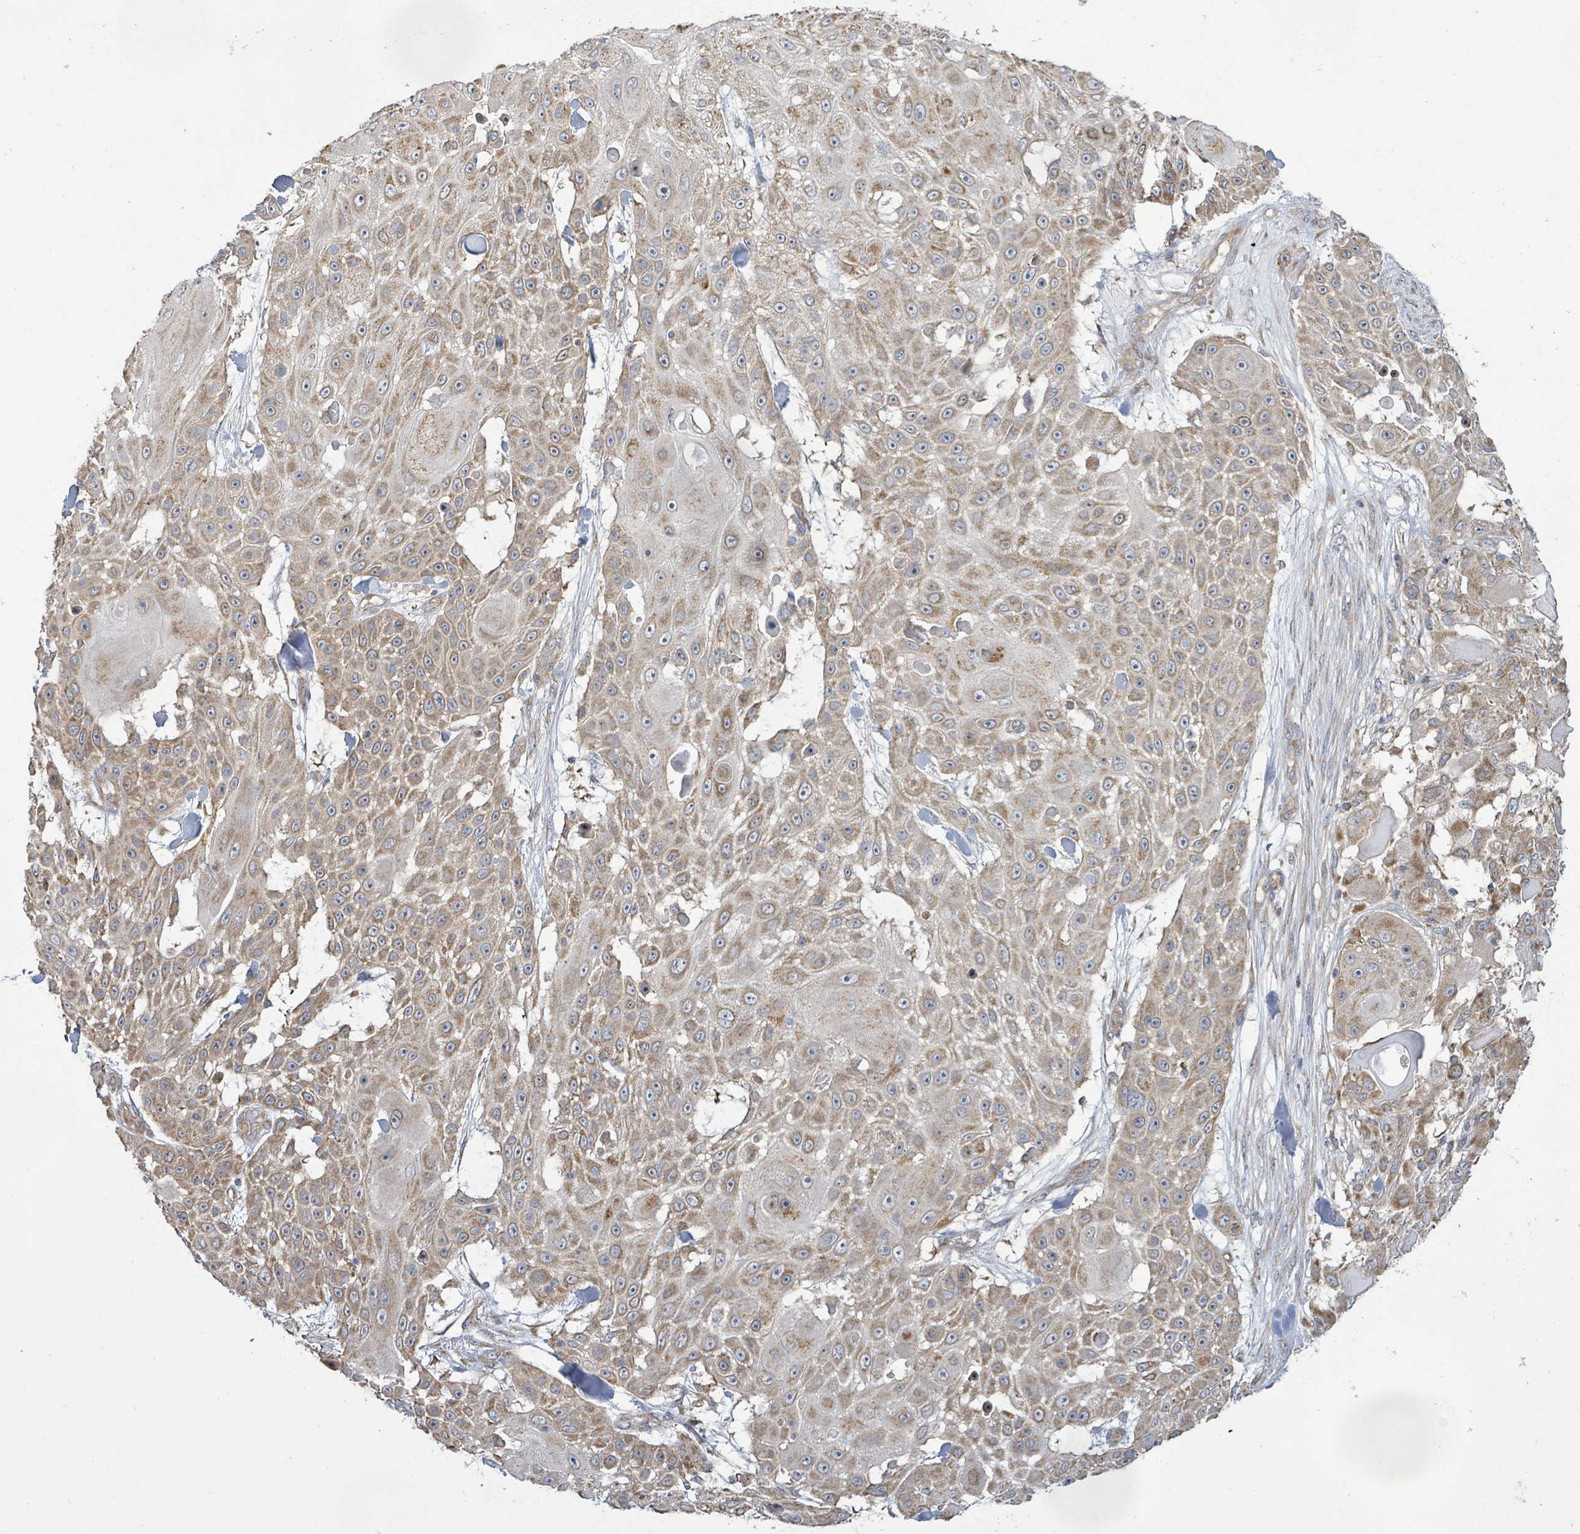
{"staining": {"intensity": "moderate", "quantity": ">75%", "location": "cytoplasmic/membranous"}, "tissue": "skin cancer", "cell_type": "Tumor cells", "image_type": "cancer", "snomed": [{"axis": "morphology", "description": "Squamous cell carcinoma, NOS"}, {"axis": "topography", "description": "Skin"}], "caption": "This image reveals immunohistochemistry (IHC) staining of human squamous cell carcinoma (skin), with medium moderate cytoplasmic/membranous expression in approximately >75% of tumor cells.", "gene": "KBTBD11", "patient": {"sex": "female", "age": 86}}